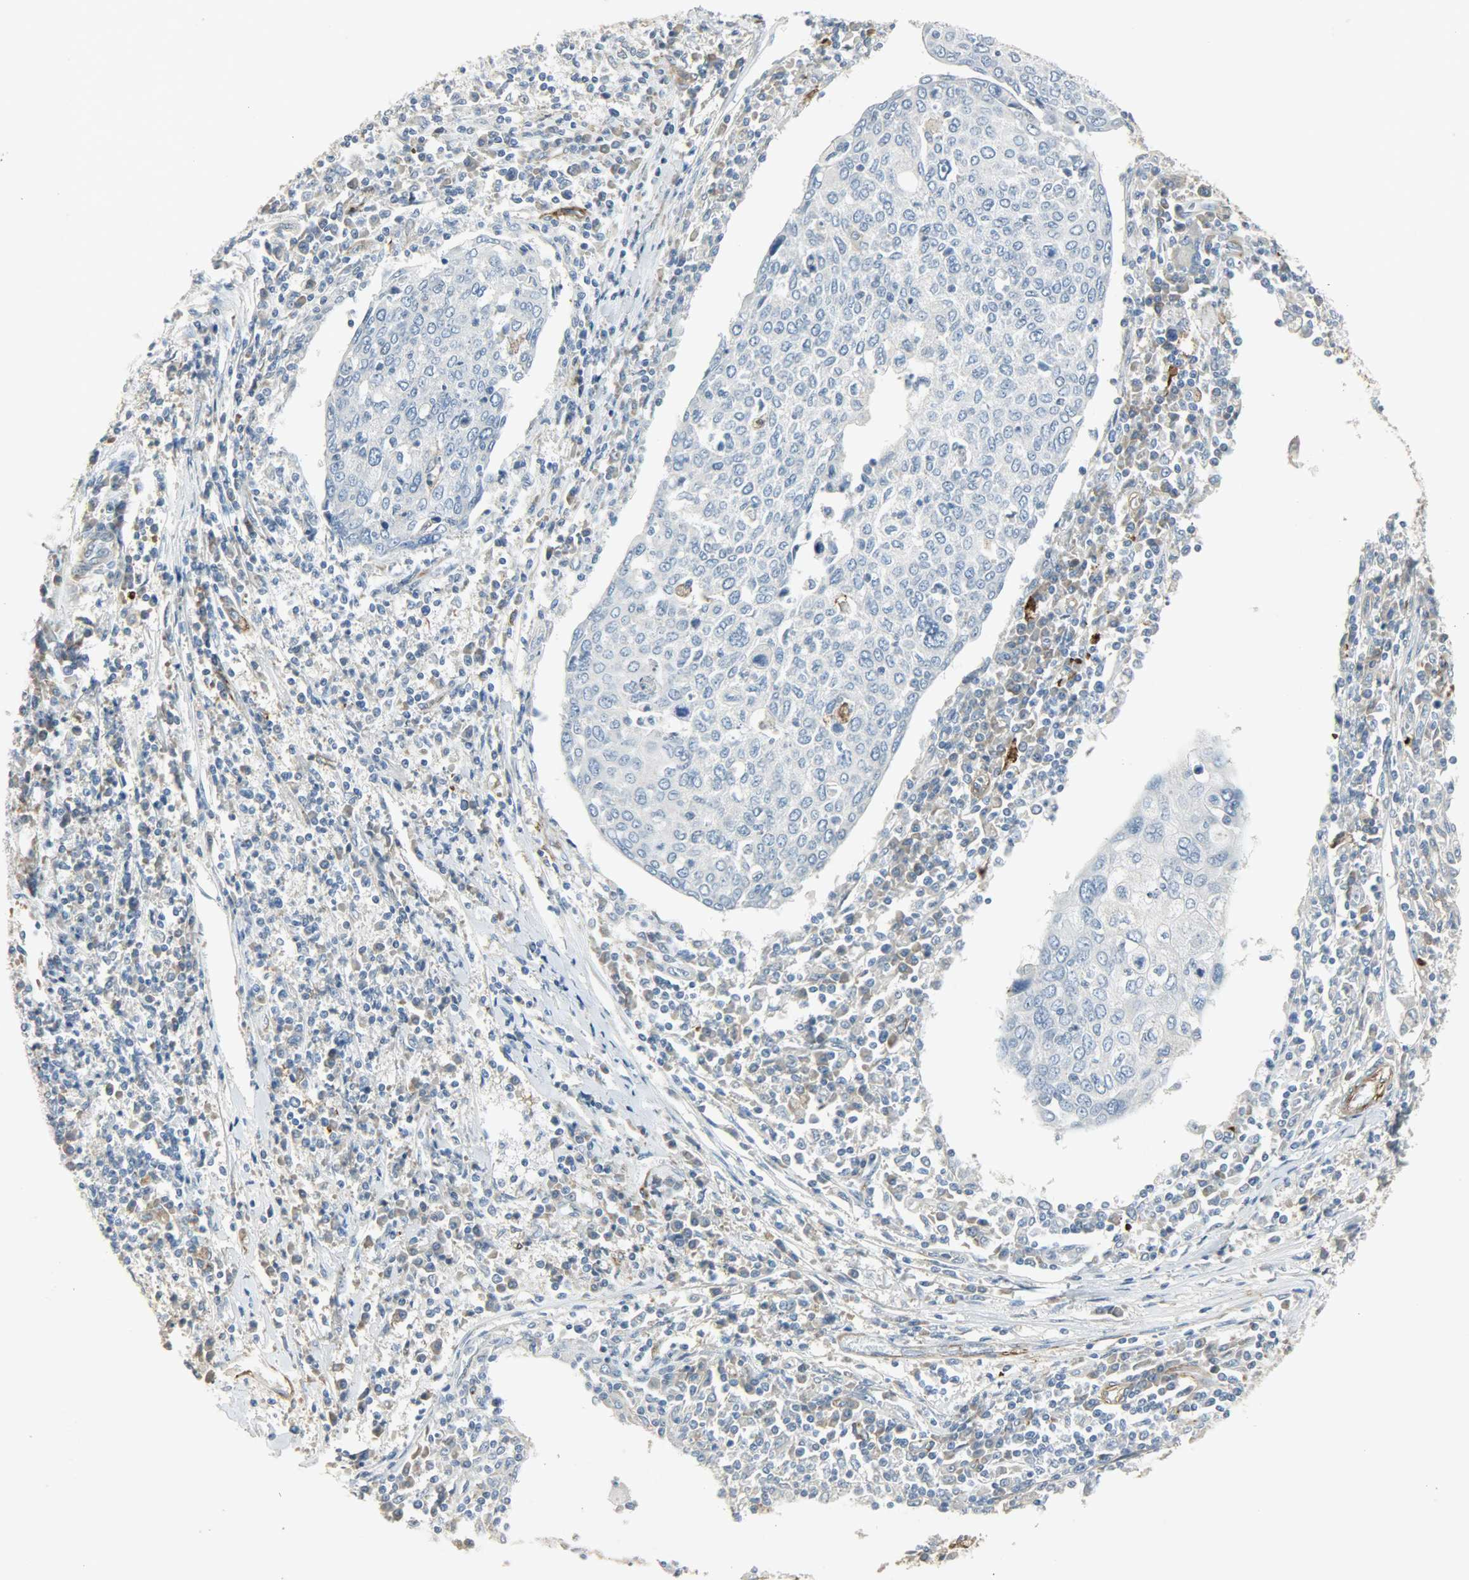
{"staining": {"intensity": "negative", "quantity": "none", "location": "none"}, "tissue": "cervical cancer", "cell_type": "Tumor cells", "image_type": "cancer", "snomed": [{"axis": "morphology", "description": "Squamous cell carcinoma, NOS"}, {"axis": "topography", "description": "Cervix"}], "caption": "IHC photomicrograph of human cervical cancer (squamous cell carcinoma) stained for a protein (brown), which displays no positivity in tumor cells.", "gene": "ENPEP", "patient": {"sex": "female", "age": 40}}